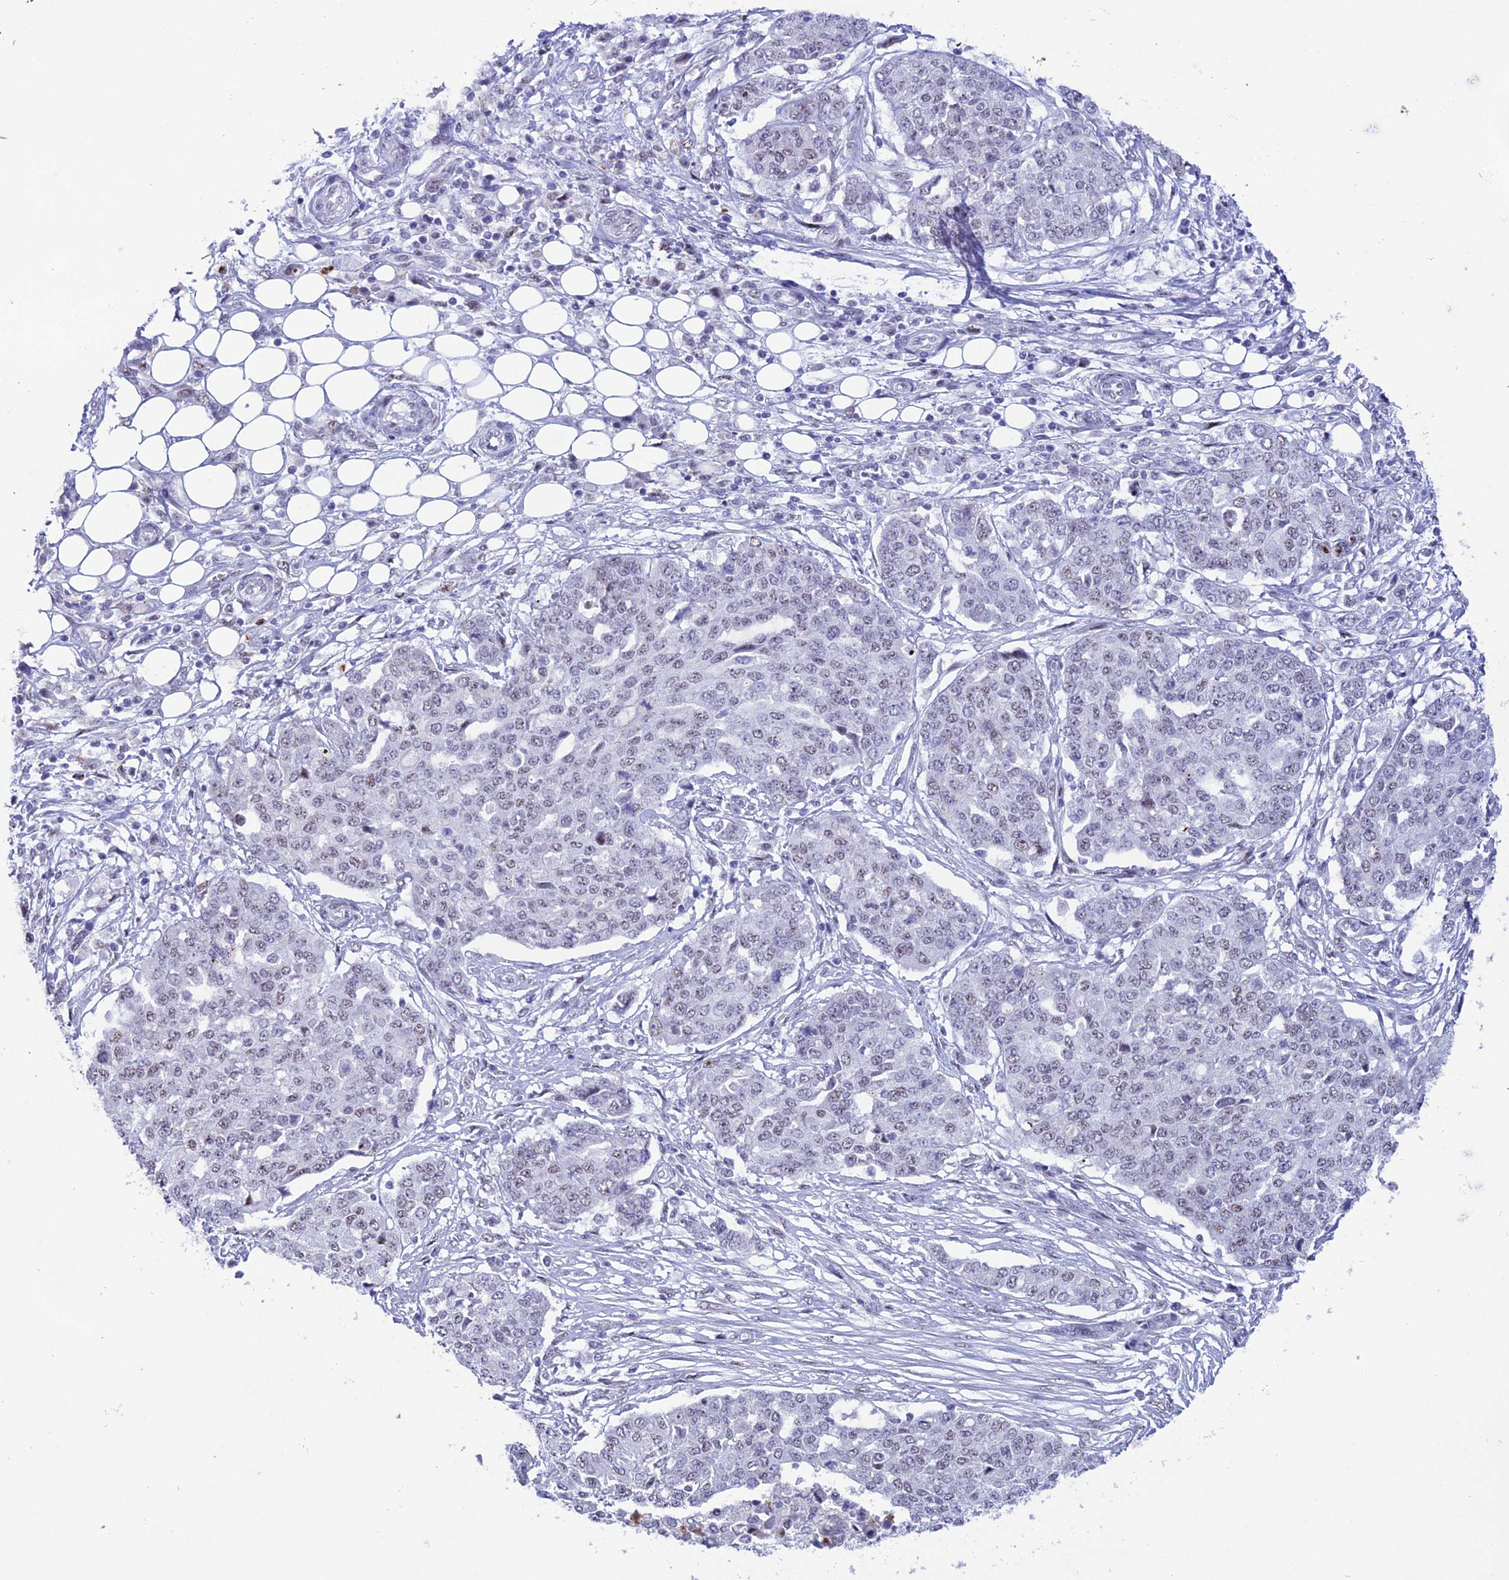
{"staining": {"intensity": "weak", "quantity": "25%-75%", "location": "nuclear"}, "tissue": "ovarian cancer", "cell_type": "Tumor cells", "image_type": "cancer", "snomed": [{"axis": "morphology", "description": "Cystadenocarcinoma, serous, NOS"}, {"axis": "topography", "description": "Soft tissue"}, {"axis": "topography", "description": "Ovary"}], "caption": "Immunohistochemical staining of serous cystadenocarcinoma (ovarian) exhibits weak nuclear protein positivity in approximately 25%-75% of tumor cells. Immunohistochemistry (ihc) stains the protein of interest in brown and the nuclei are stained blue.", "gene": "MFSD2B", "patient": {"sex": "female", "age": 57}}